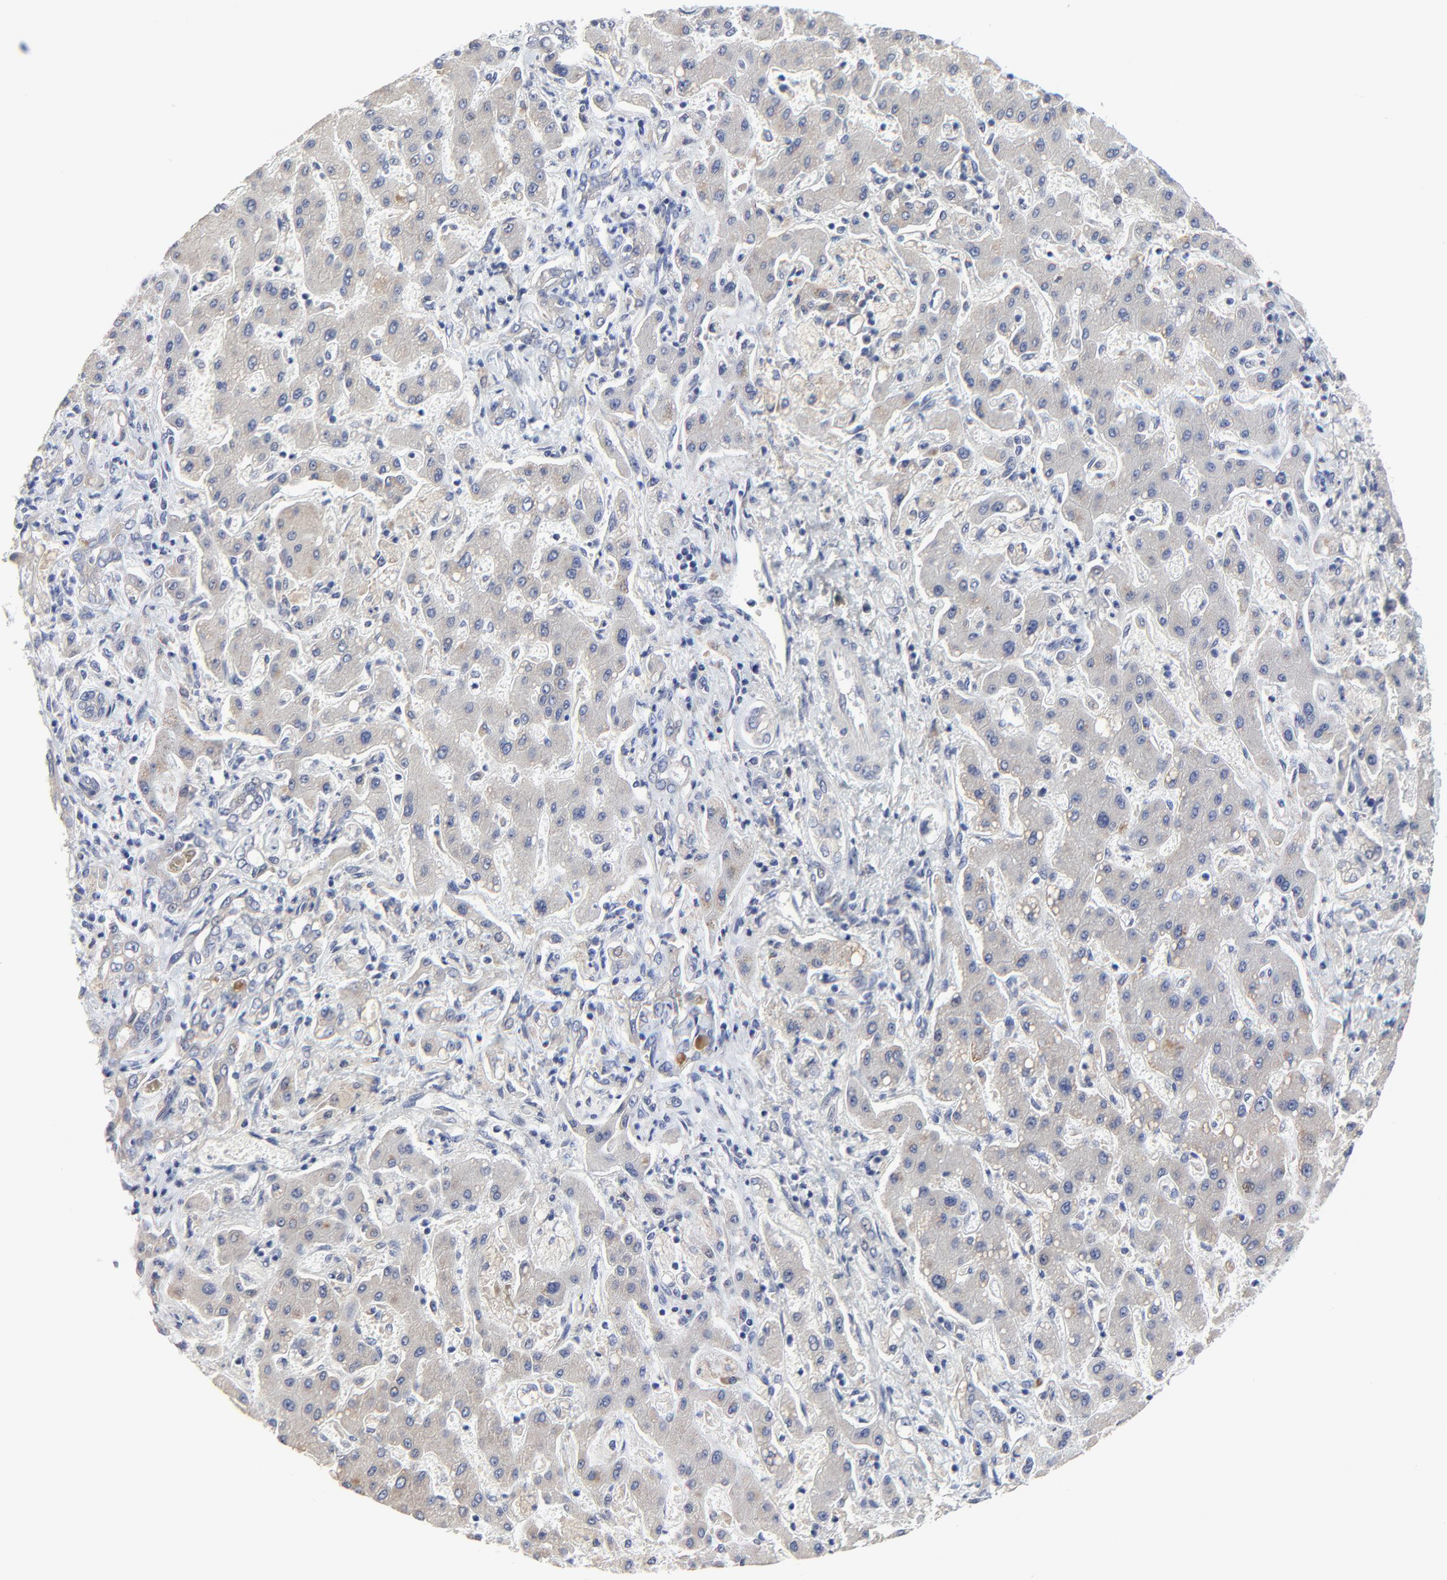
{"staining": {"intensity": "negative", "quantity": "none", "location": "none"}, "tissue": "liver cancer", "cell_type": "Tumor cells", "image_type": "cancer", "snomed": [{"axis": "morphology", "description": "Cholangiocarcinoma"}, {"axis": "topography", "description": "Liver"}], "caption": "Histopathology image shows no significant protein positivity in tumor cells of liver cancer (cholangiocarcinoma).", "gene": "DHRSX", "patient": {"sex": "male", "age": 50}}